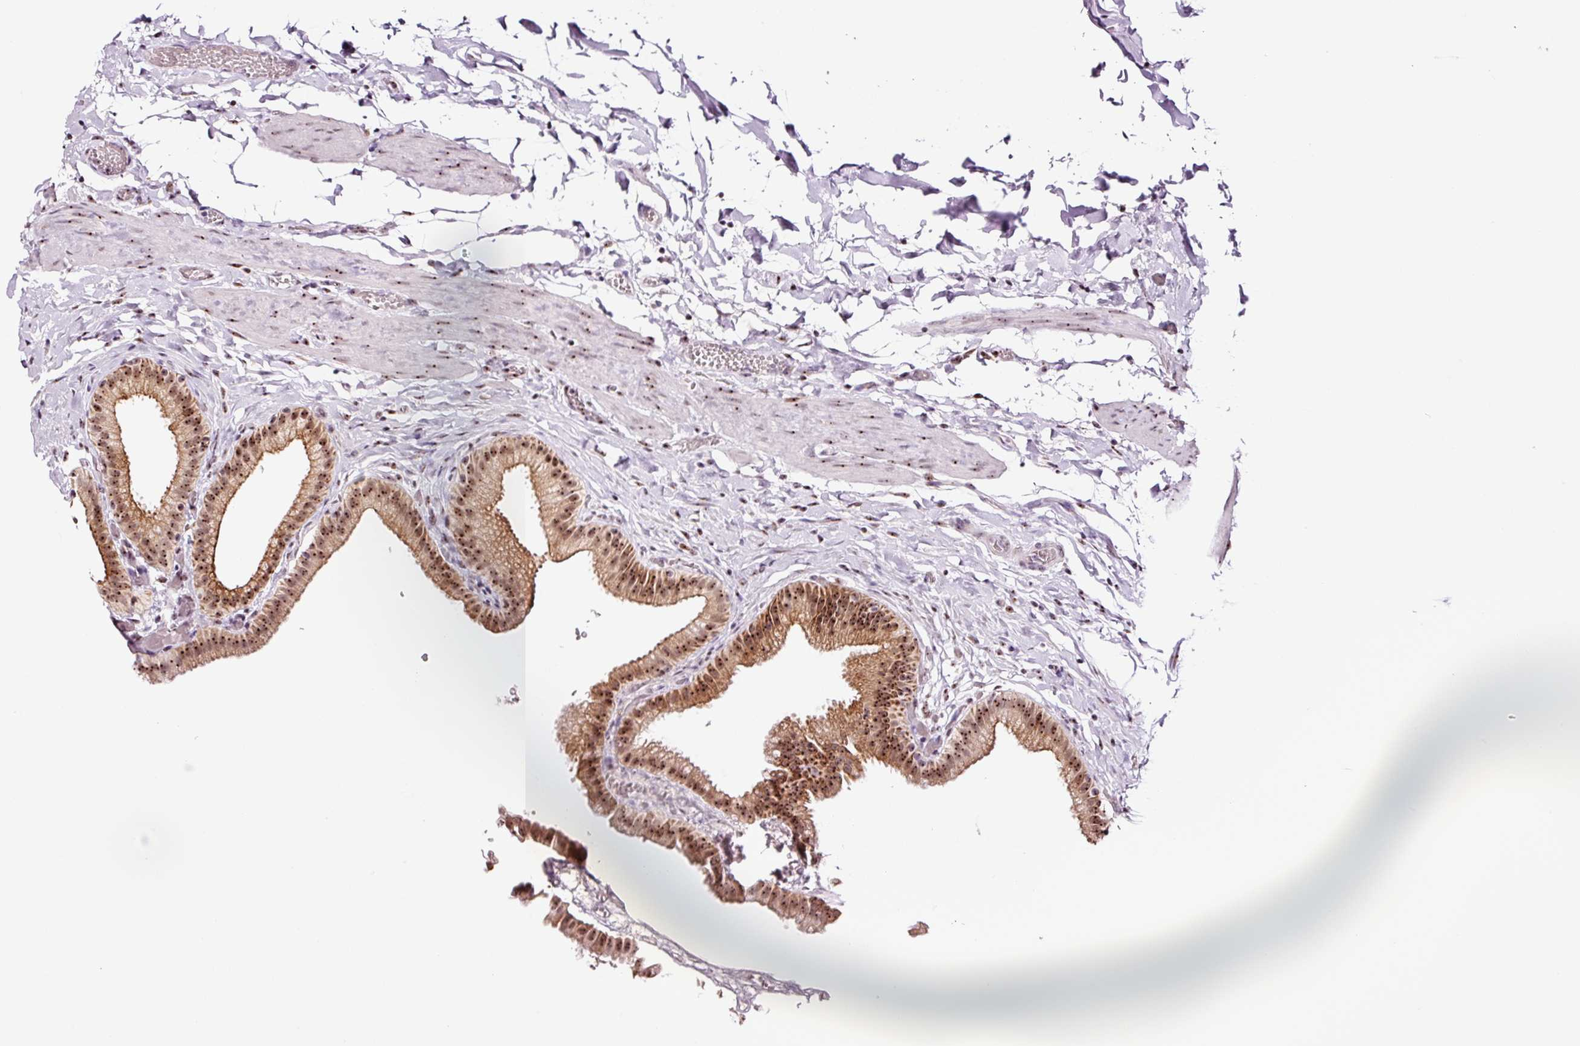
{"staining": {"intensity": "strong", "quantity": ">75%", "location": "cytoplasmic/membranous,nuclear"}, "tissue": "gallbladder", "cell_type": "Glandular cells", "image_type": "normal", "snomed": [{"axis": "morphology", "description": "Normal tissue, NOS"}, {"axis": "topography", "description": "Gallbladder"}], "caption": "Immunohistochemistry (DAB (3,3'-diaminobenzidine)) staining of normal human gallbladder demonstrates strong cytoplasmic/membranous,nuclear protein expression in about >75% of glandular cells.", "gene": "GNL3", "patient": {"sex": "female", "age": 63}}